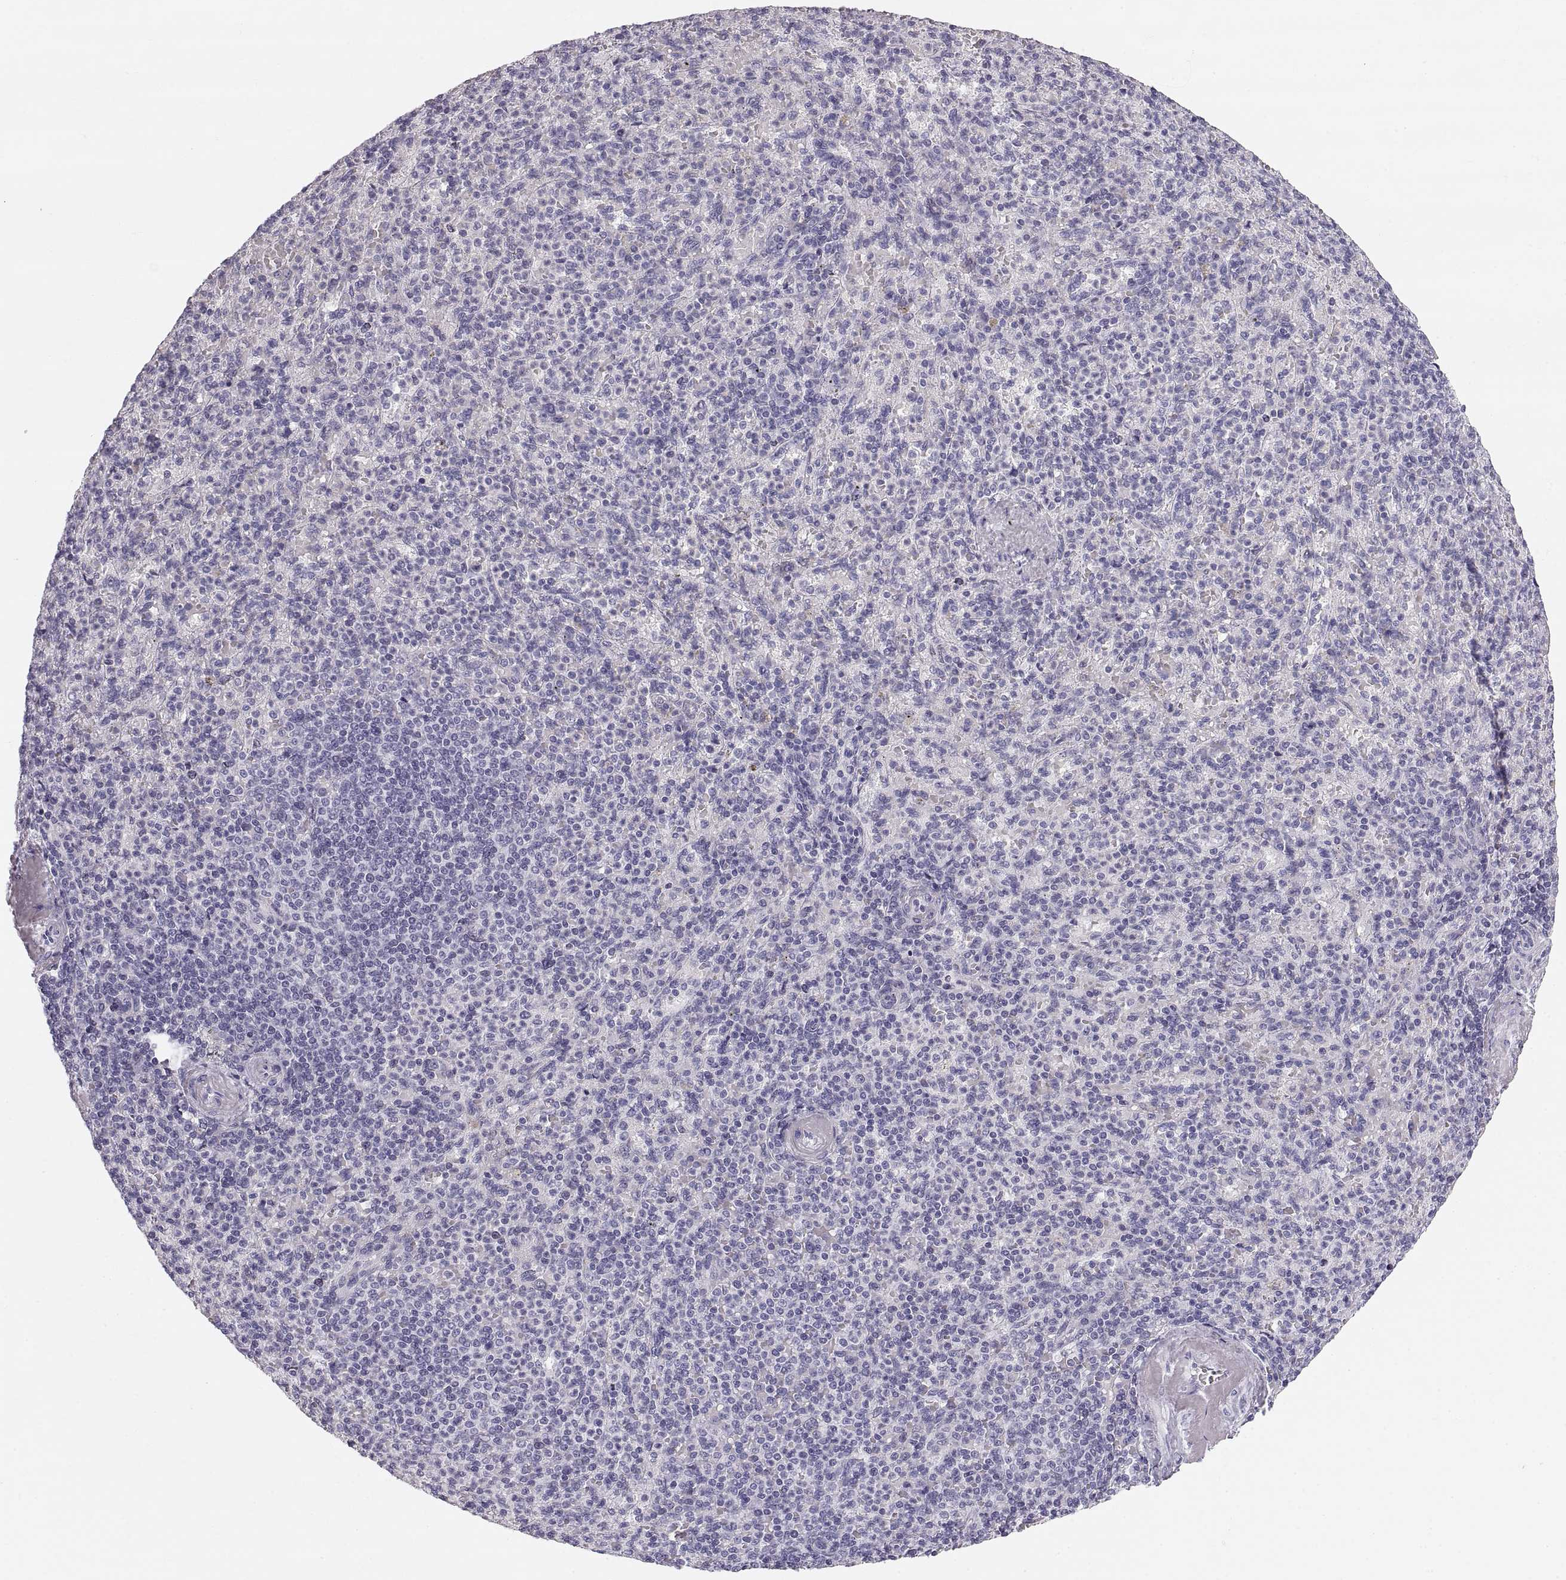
{"staining": {"intensity": "negative", "quantity": "none", "location": "none"}, "tissue": "spleen", "cell_type": "Cells in red pulp", "image_type": "normal", "snomed": [{"axis": "morphology", "description": "Normal tissue, NOS"}, {"axis": "topography", "description": "Spleen"}], "caption": "IHC image of benign spleen: human spleen stained with DAB (3,3'-diaminobenzidine) exhibits no significant protein positivity in cells in red pulp. (DAB IHC, high magnification).", "gene": "CRYAA", "patient": {"sex": "female", "age": 74}}